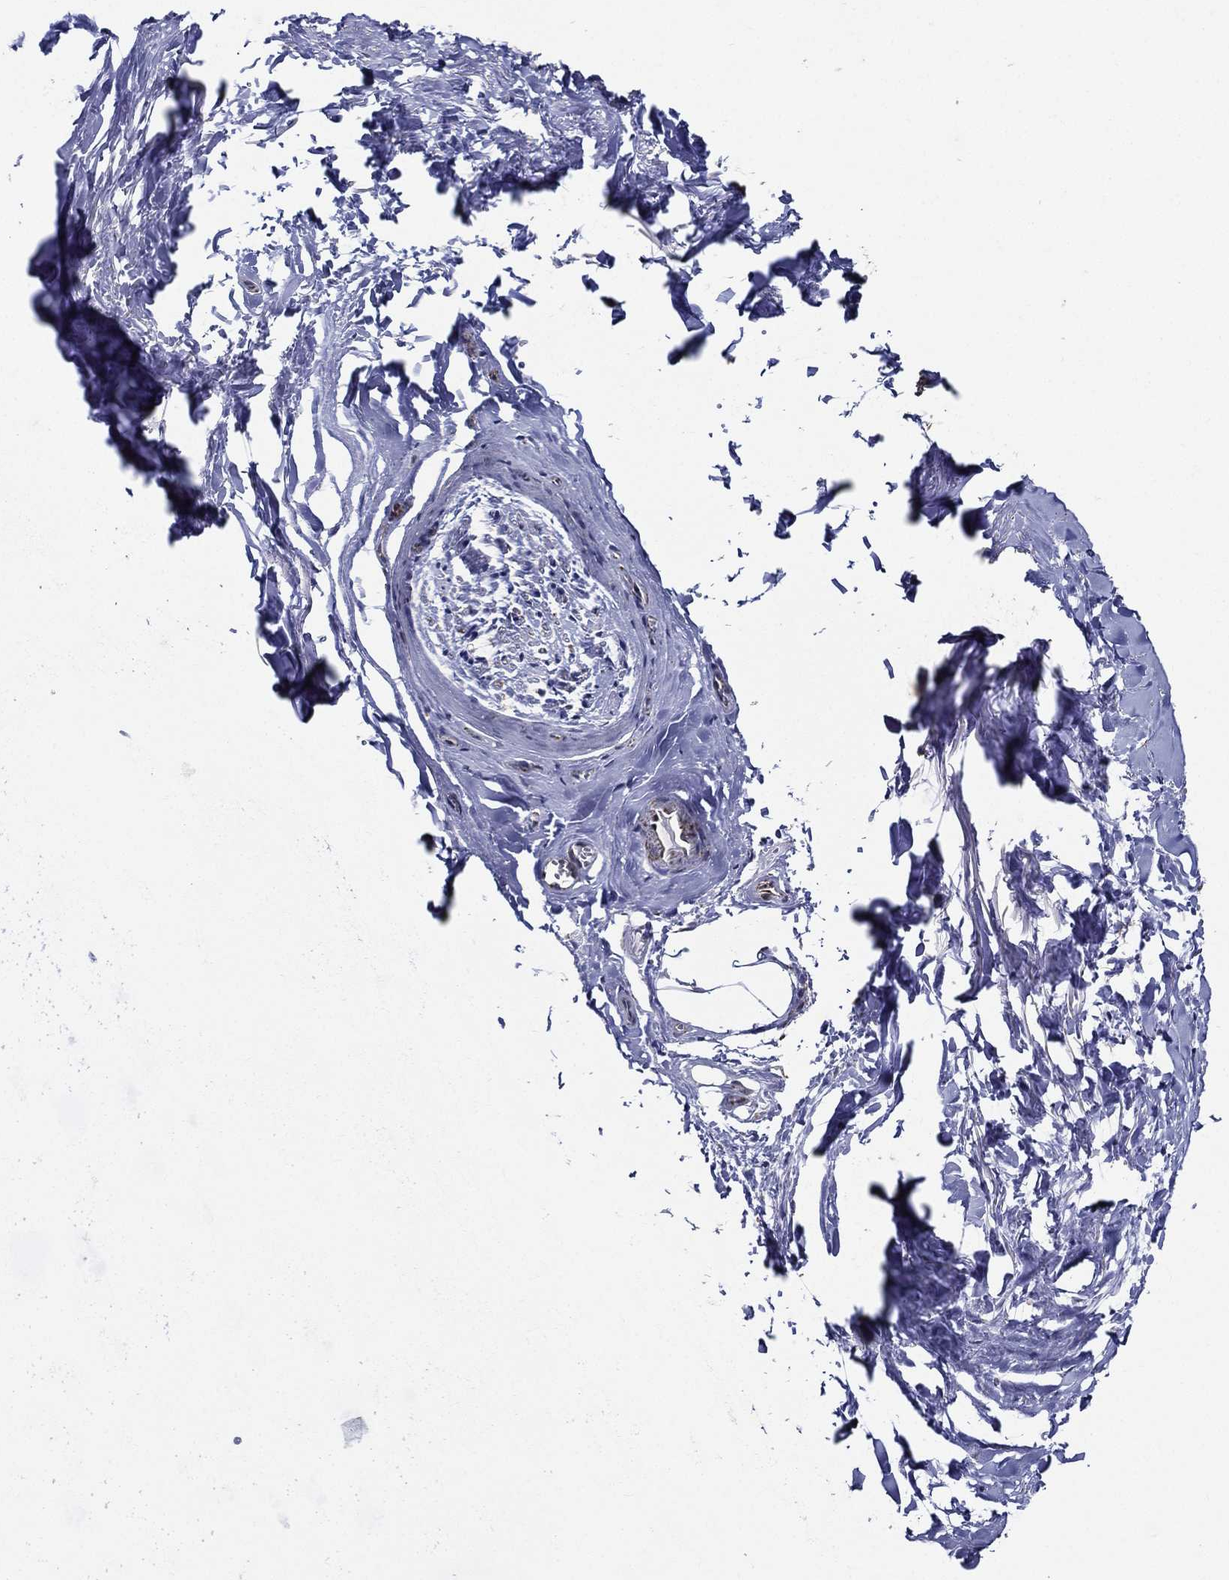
{"staining": {"intensity": "negative", "quantity": "none", "location": "none"}, "tissue": "soft tissue", "cell_type": "Fibroblasts", "image_type": "normal", "snomed": [{"axis": "morphology", "description": "Normal tissue, NOS"}, {"axis": "morphology", "description": "Squamous cell carcinoma, NOS"}, {"axis": "topography", "description": "Cartilage tissue"}, {"axis": "topography", "description": "Lung"}], "caption": "The micrograph exhibits no staining of fibroblasts in benign soft tissue. (IHC, brightfield microscopy, high magnification).", "gene": "NDUFAB1", "patient": {"sex": "male", "age": 66}}